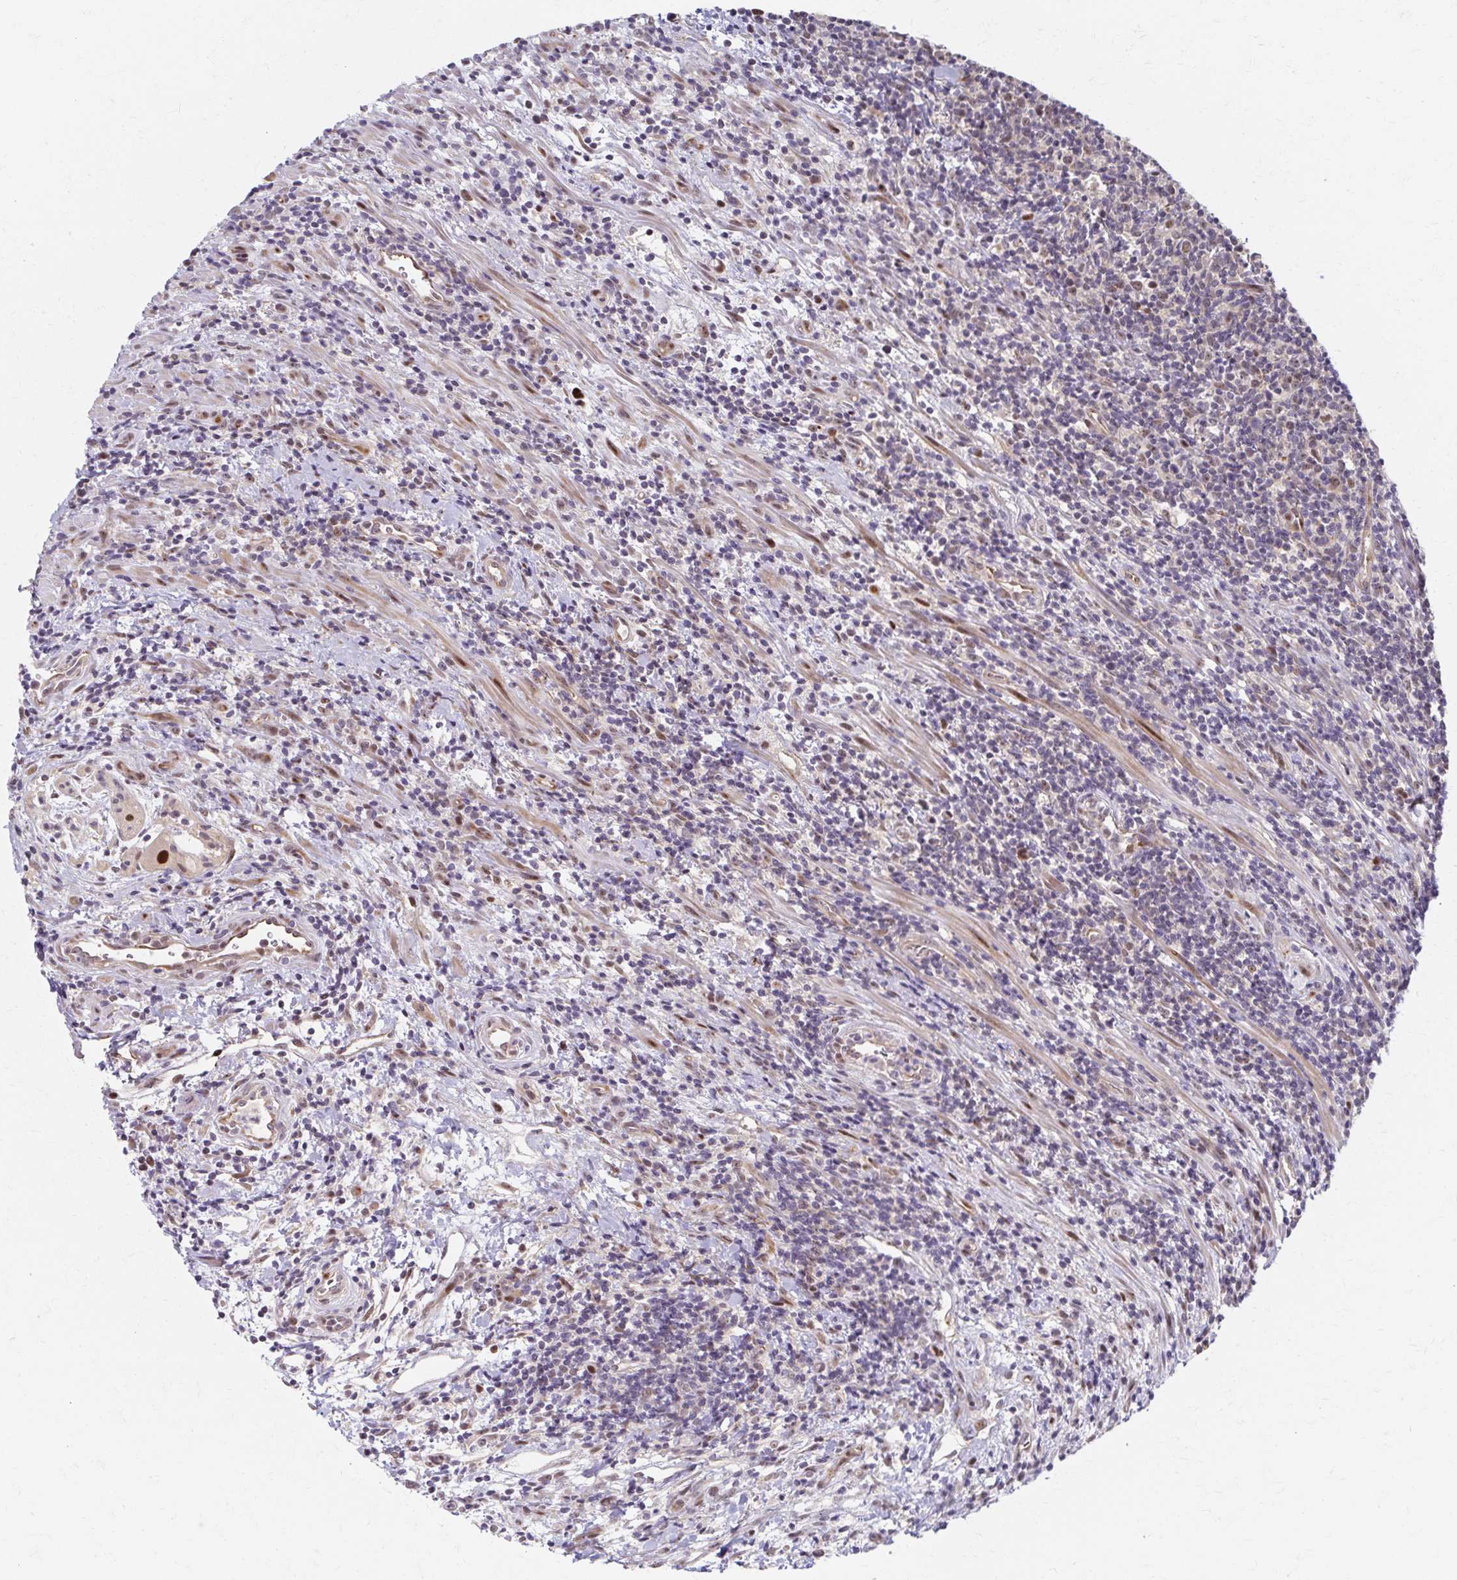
{"staining": {"intensity": "negative", "quantity": "none", "location": "none"}, "tissue": "lymphoma", "cell_type": "Tumor cells", "image_type": "cancer", "snomed": [{"axis": "morphology", "description": "Malignant lymphoma, non-Hodgkin's type, High grade"}, {"axis": "topography", "description": "Small intestine"}], "caption": "Human malignant lymphoma, non-Hodgkin's type (high-grade) stained for a protein using immunohistochemistry (IHC) exhibits no expression in tumor cells.", "gene": "PSMD7", "patient": {"sex": "female", "age": 56}}